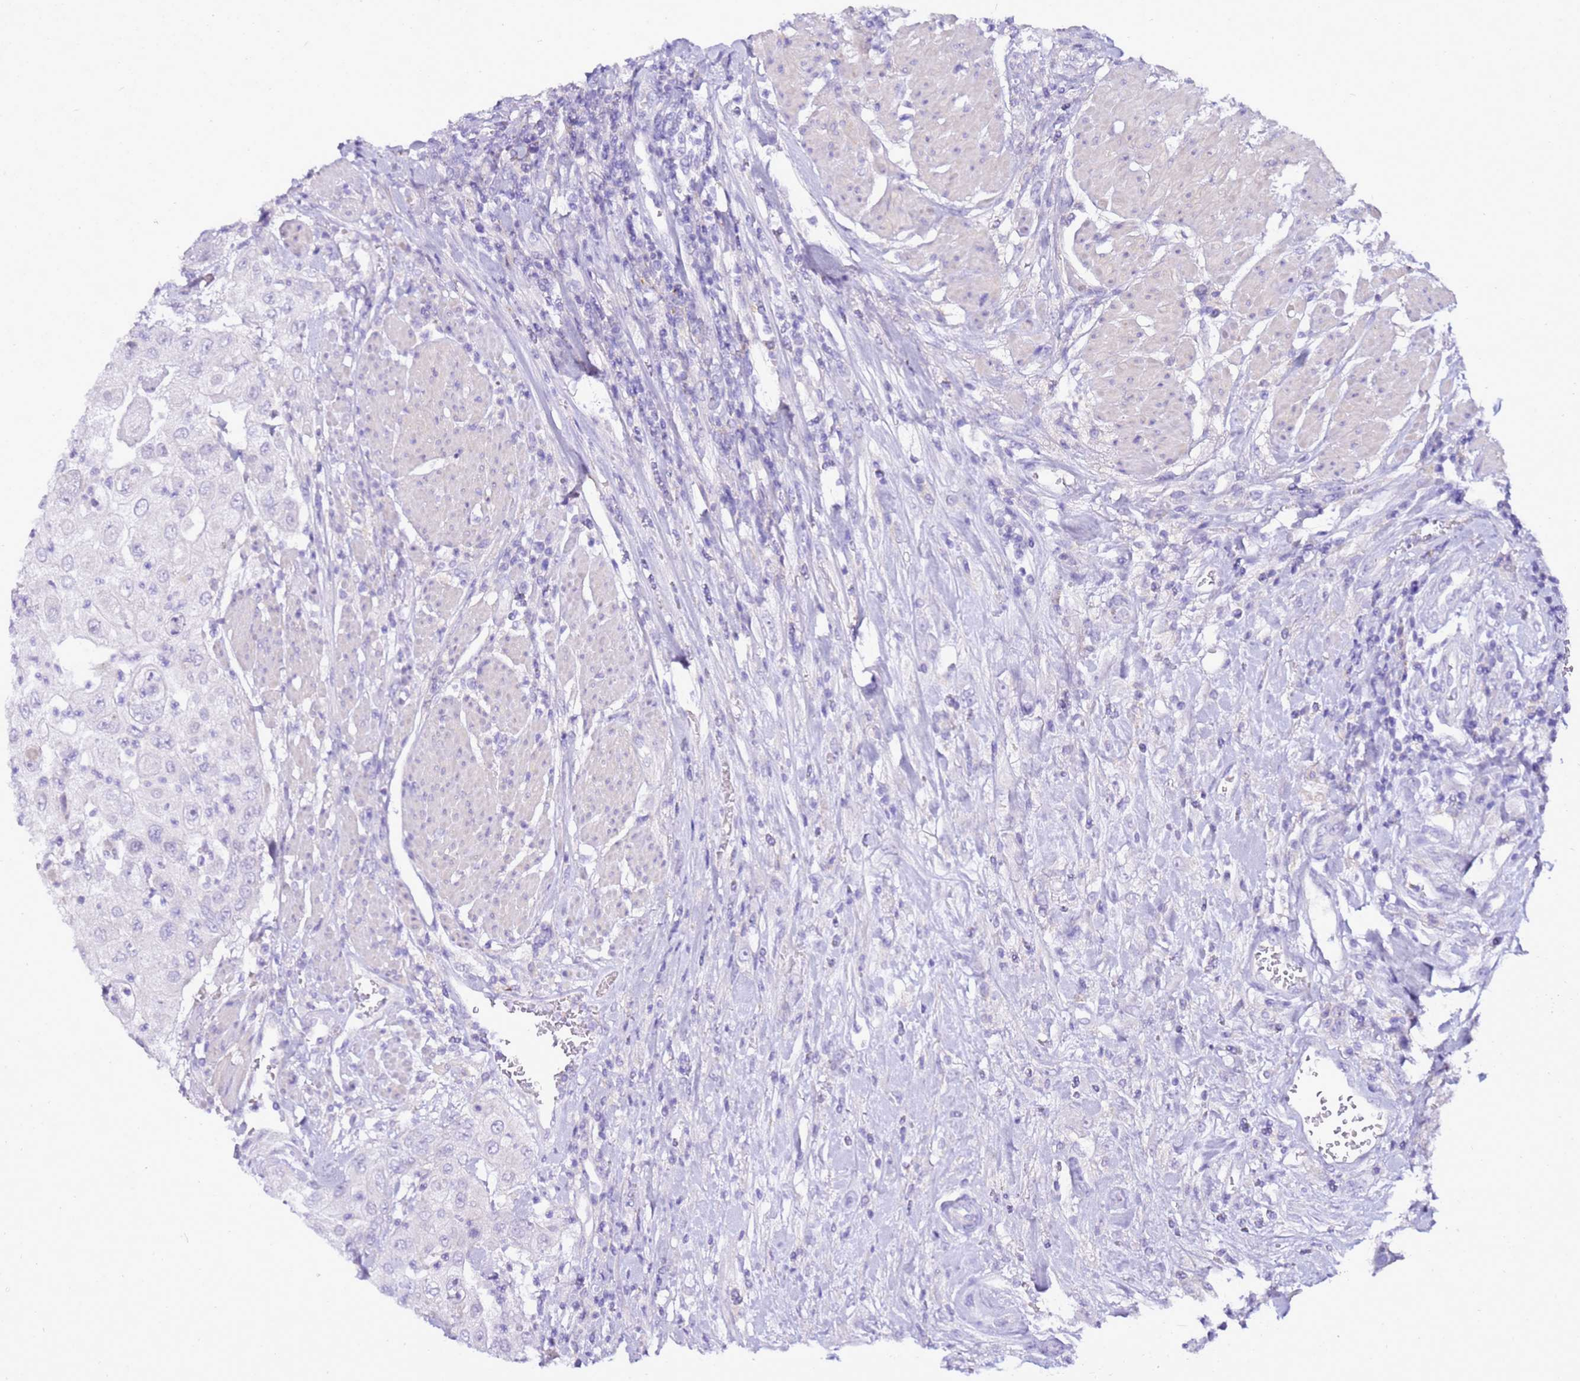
{"staining": {"intensity": "negative", "quantity": "none", "location": "none"}, "tissue": "urothelial cancer", "cell_type": "Tumor cells", "image_type": "cancer", "snomed": [{"axis": "morphology", "description": "Urothelial carcinoma, High grade"}, {"axis": "topography", "description": "Urinary bladder"}], "caption": "Urothelial cancer was stained to show a protein in brown. There is no significant expression in tumor cells. (DAB (3,3'-diaminobenzidine) immunohistochemistry (IHC), high magnification).", "gene": "DCDC2B", "patient": {"sex": "female", "age": 79}}